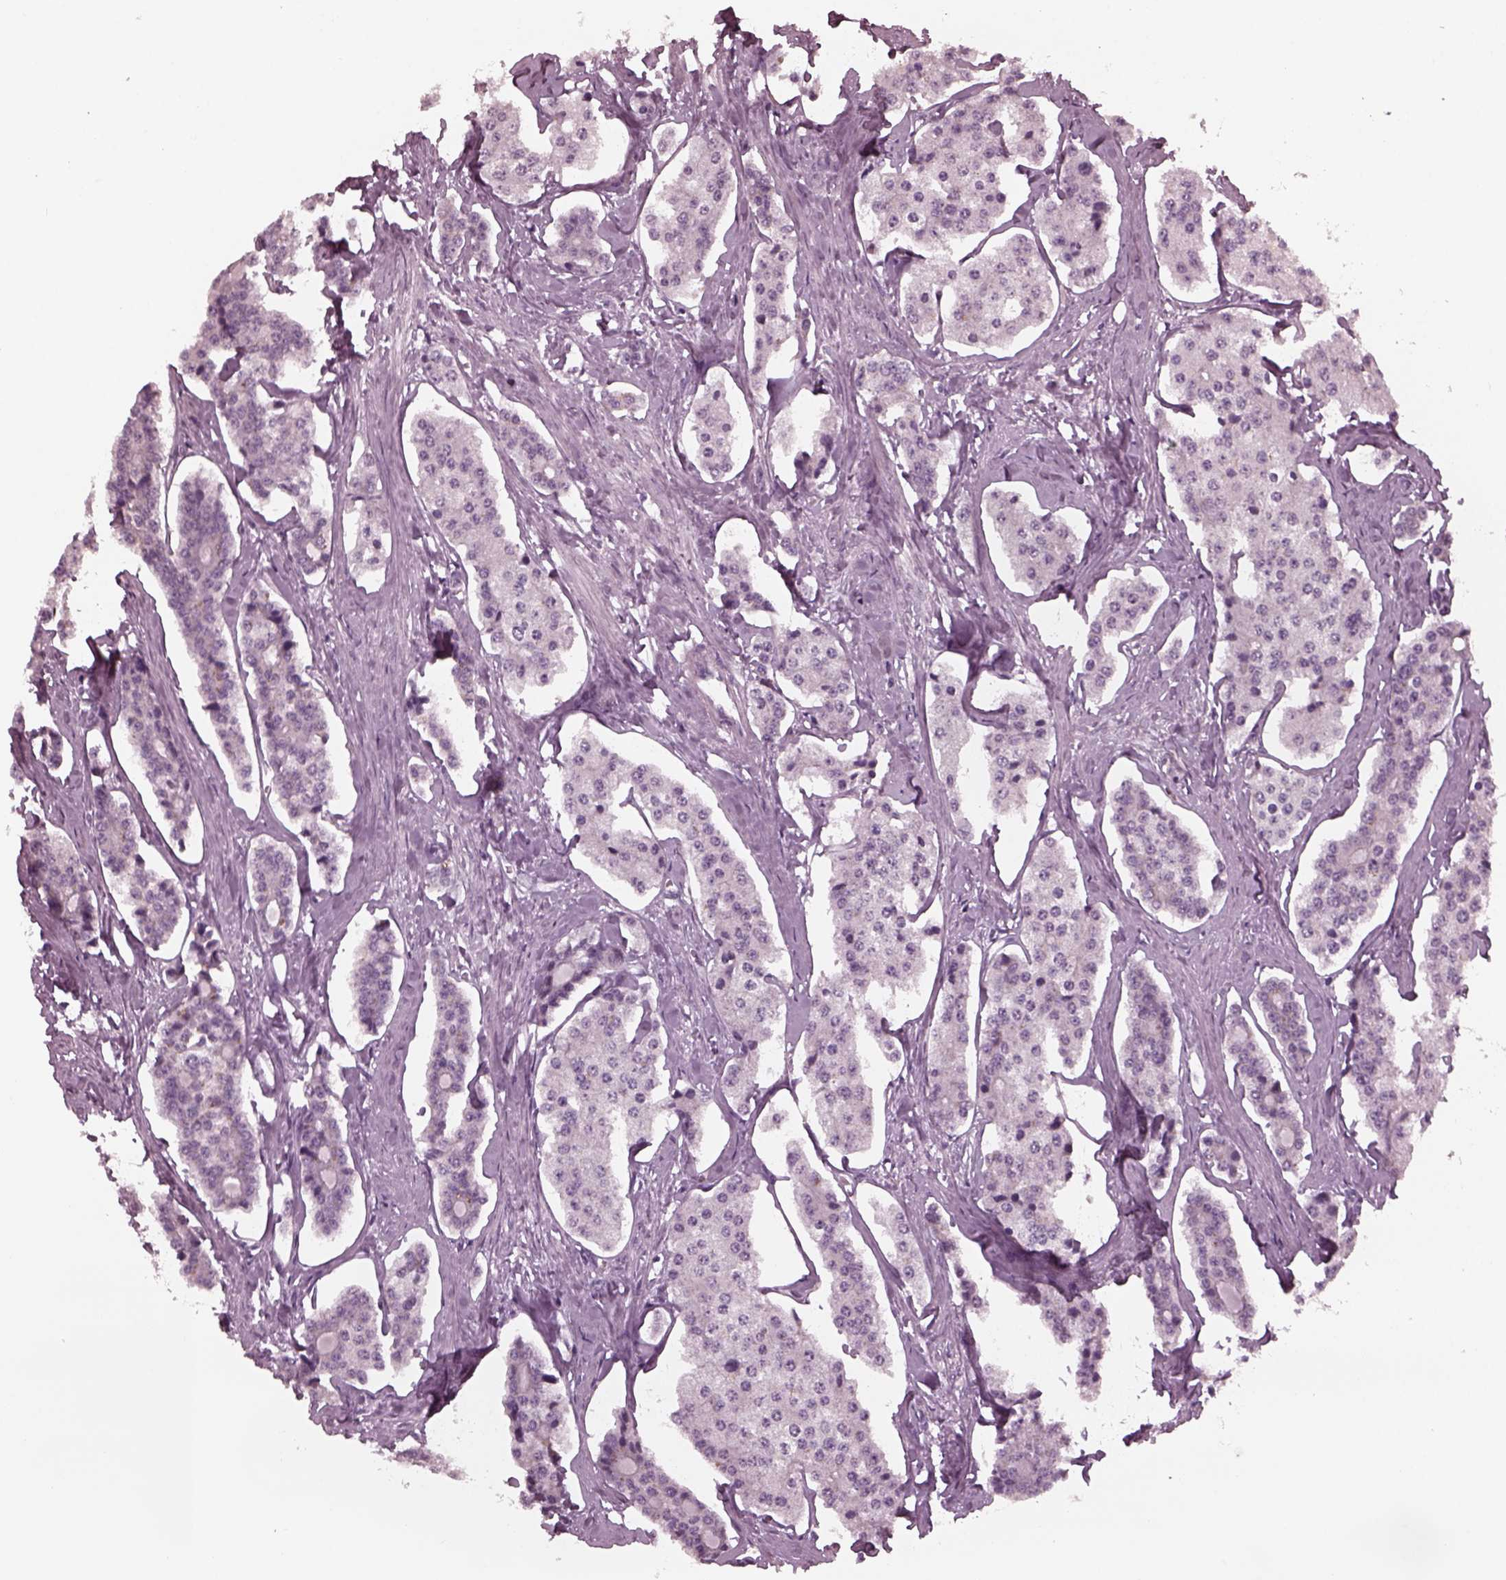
{"staining": {"intensity": "negative", "quantity": "none", "location": "none"}, "tissue": "carcinoid", "cell_type": "Tumor cells", "image_type": "cancer", "snomed": [{"axis": "morphology", "description": "Carcinoid, malignant, NOS"}, {"axis": "topography", "description": "Small intestine"}], "caption": "A photomicrograph of human carcinoid is negative for staining in tumor cells.", "gene": "YY2", "patient": {"sex": "female", "age": 65}}